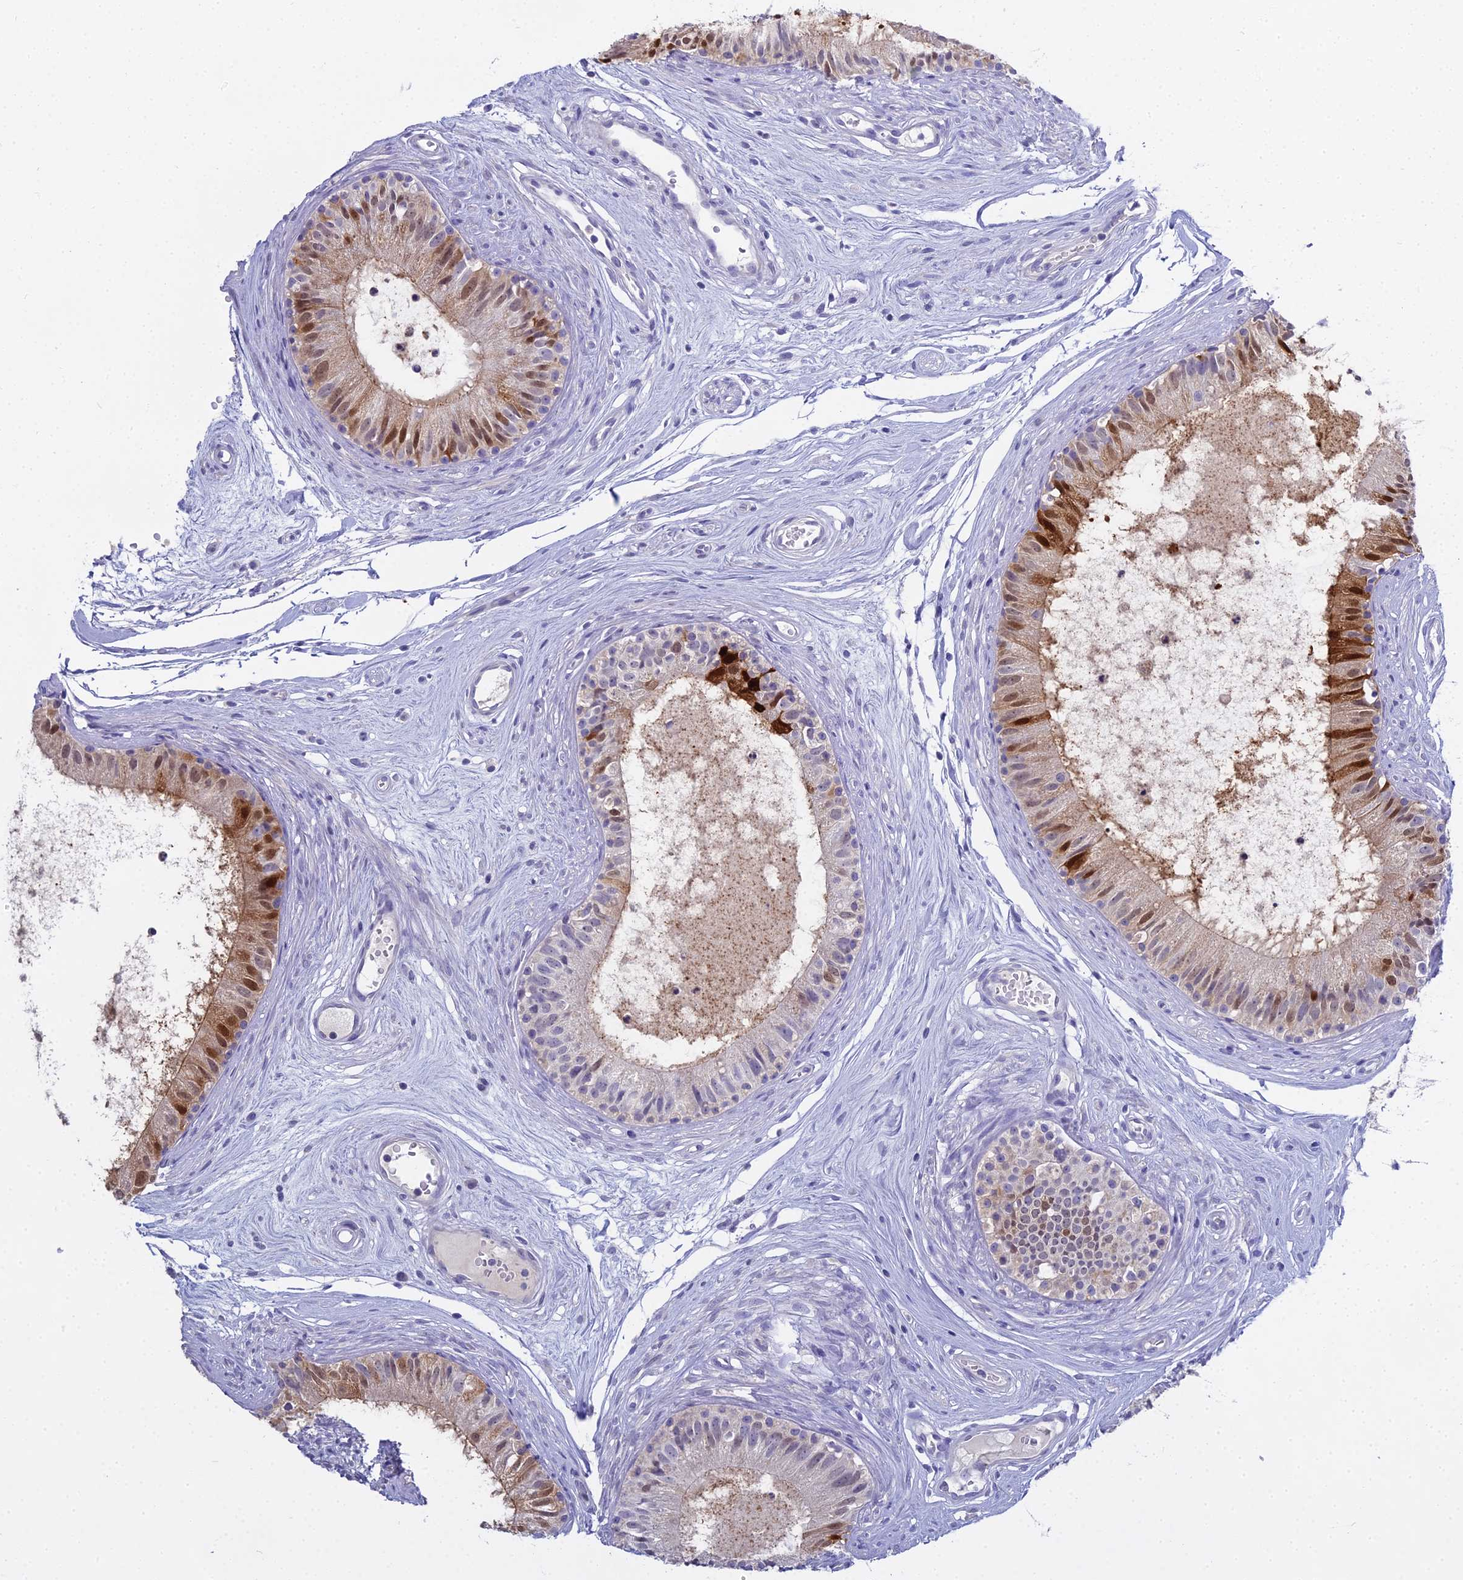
{"staining": {"intensity": "strong", "quantity": "<25%", "location": "cytoplasmic/membranous,nuclear"}, "tissue": "epididymis", "cell_type": "Glandular cells", "image_type": "normal", "snomed": [{"axis": "morphology", "description": "Normal tissue, NOS"}, {"axis": "topography", "description": "Epididymis"}], "caption": "Immunohistochemical staining of unremarkable epididymis demonstrates medium levels of strong cytoplasmic/membranous,nuclear expression in approximately <25% of glandular cells.", "gene": "S100A7", "patient": {"sex": "male", "age": 74}}